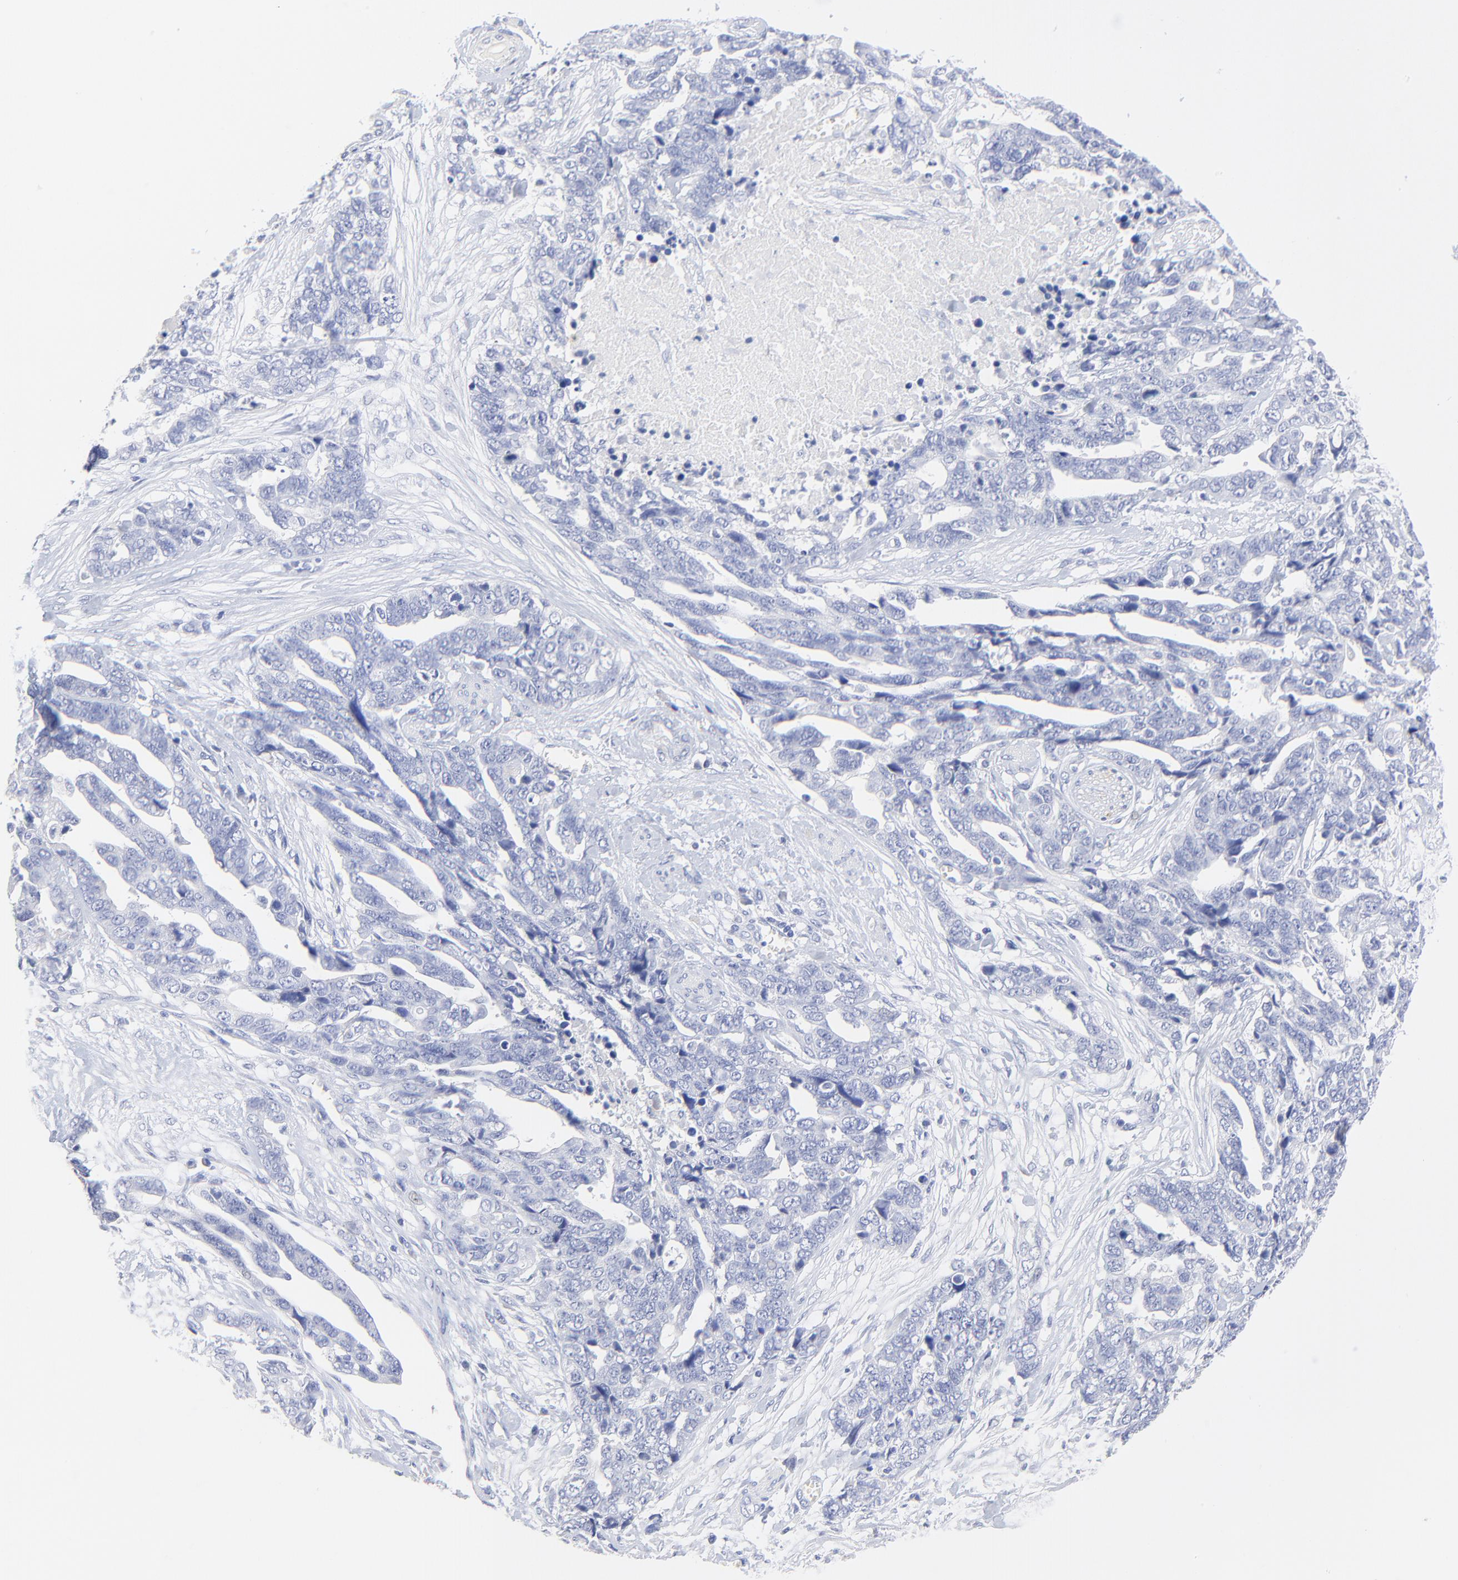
{"staining": {"intensity": "negative", "quantity": "none", "location": "none"}, "tissue": "ovarian cancer", "cell_type": "Tumor cells", "image_type": "cancer", "snomed": [{"axis": "morphology", "description": "Normal tissue, NOS"}, {"axis": "morphology", "description": "Cystadenocarcinoma, serous, NOS"}, {"axis": "topography", "description": "Fallopian tube"}, {"axis": "topography", "description": "Ovary"}], "caption": "This image is of serous cystadenocarcinoma (ovarian) stained with IHC to label a protein in brown with the nuclei are counter-stained blue. There is no positivity in tumor cells. (Immunohistochemistry, brightfield microscopy, high magnification).", "gene": "SULT4A1", "patient": {"sex": "female", "age": 56}}